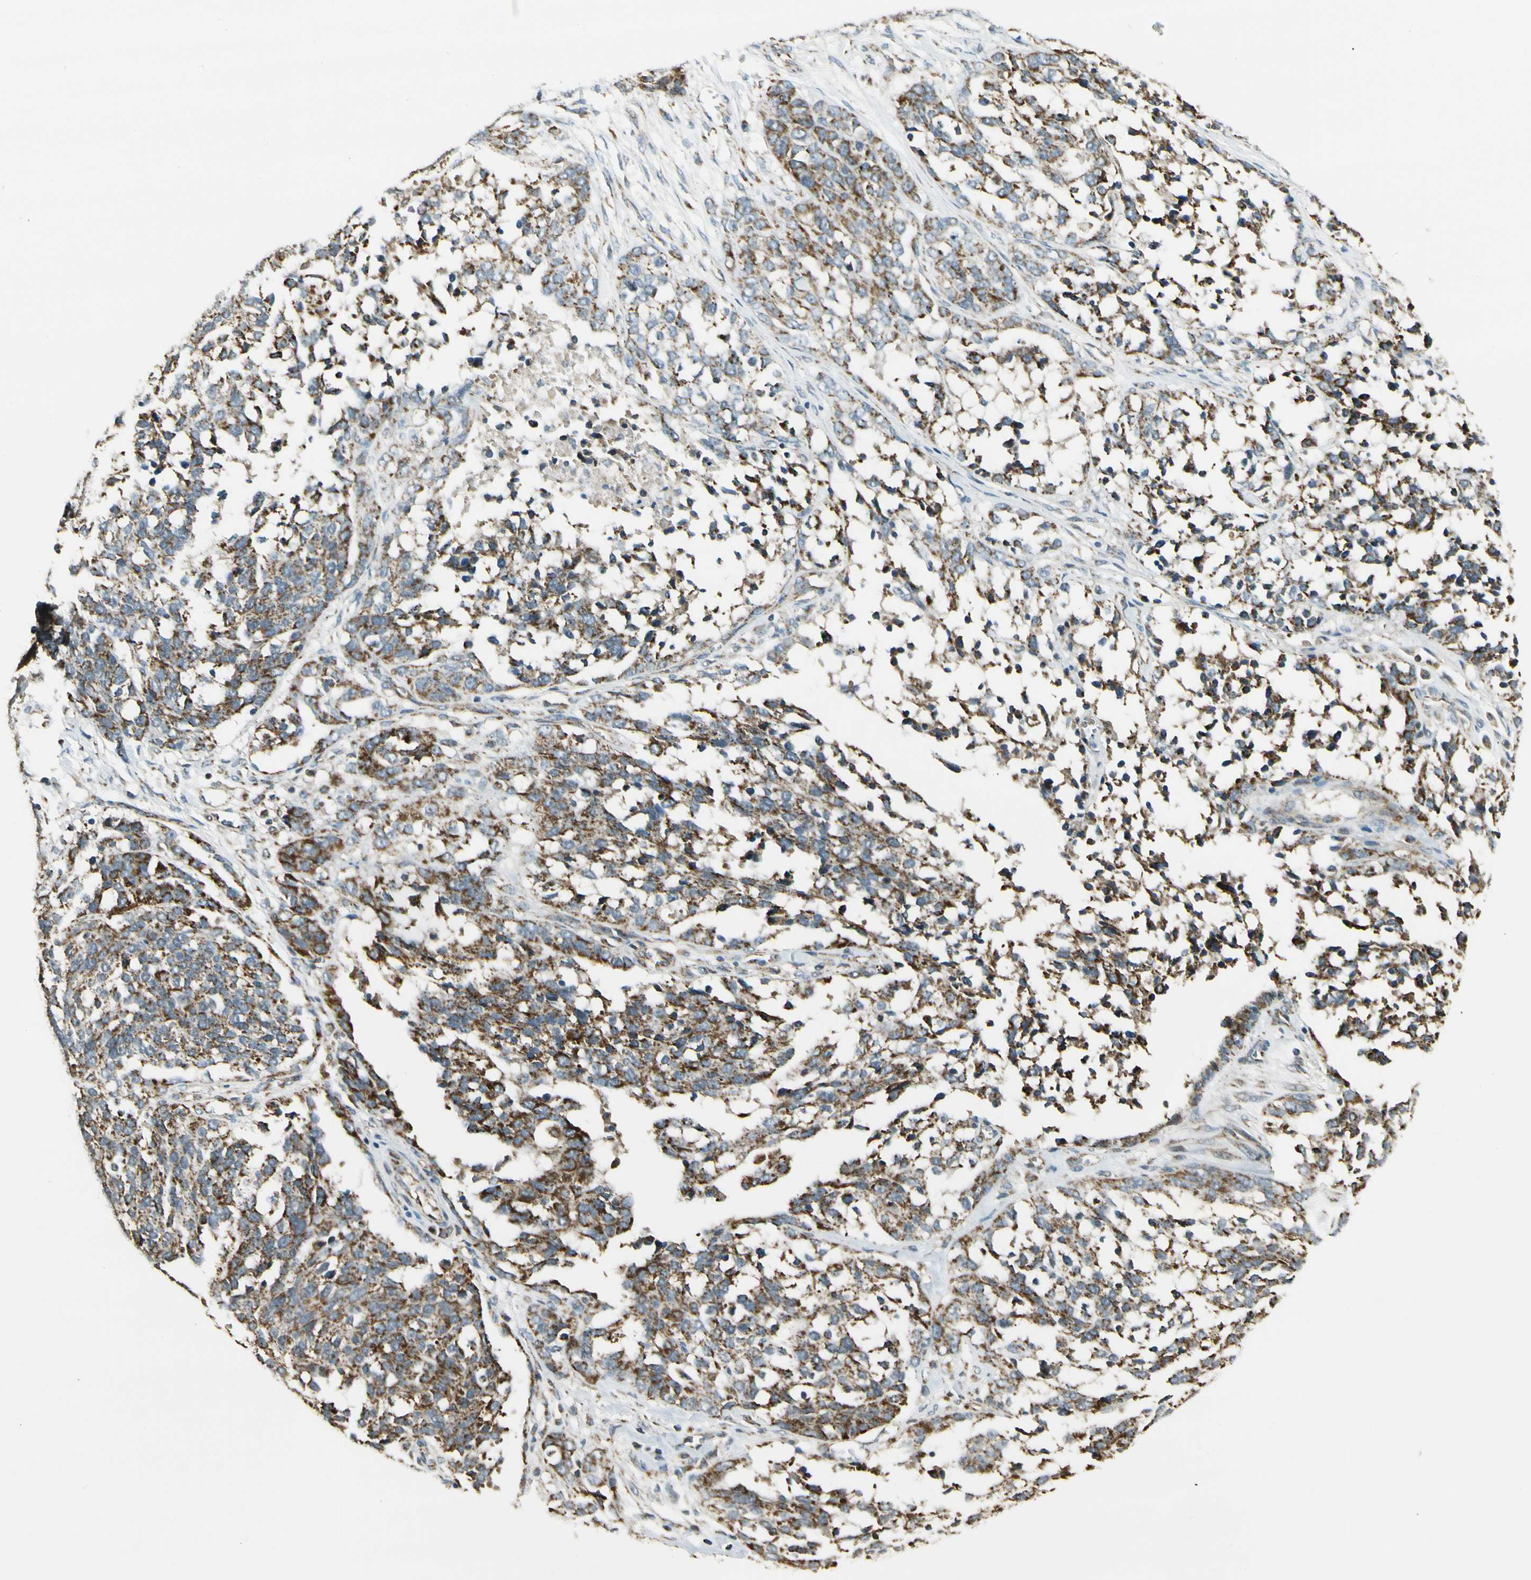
{"staining": {"intensity": "moderate", "quantity": ">75%", "location": "cytoplasmic/membranous"}, "tissue": "ovarian cancer", "cell_type": "Tumor cells", "image_type": "cancer", "snomed": [{"axis": "morphology", "description": "Cystadenocarcinoma, serous, NOS"}, {"axis": "topography", "description": "Ovary"}], "caption": "Protein positivity by IHC exhibits moderate cytoplasmic/membranous staining in about >75% of tumor cells in serous cystadenocarcinoma (ovarian). (brown staining indicates protein expression, while blue staining denotes nuclei).", "gene": "EPHB3", "patient": {"sex": "female", "age": 44}}